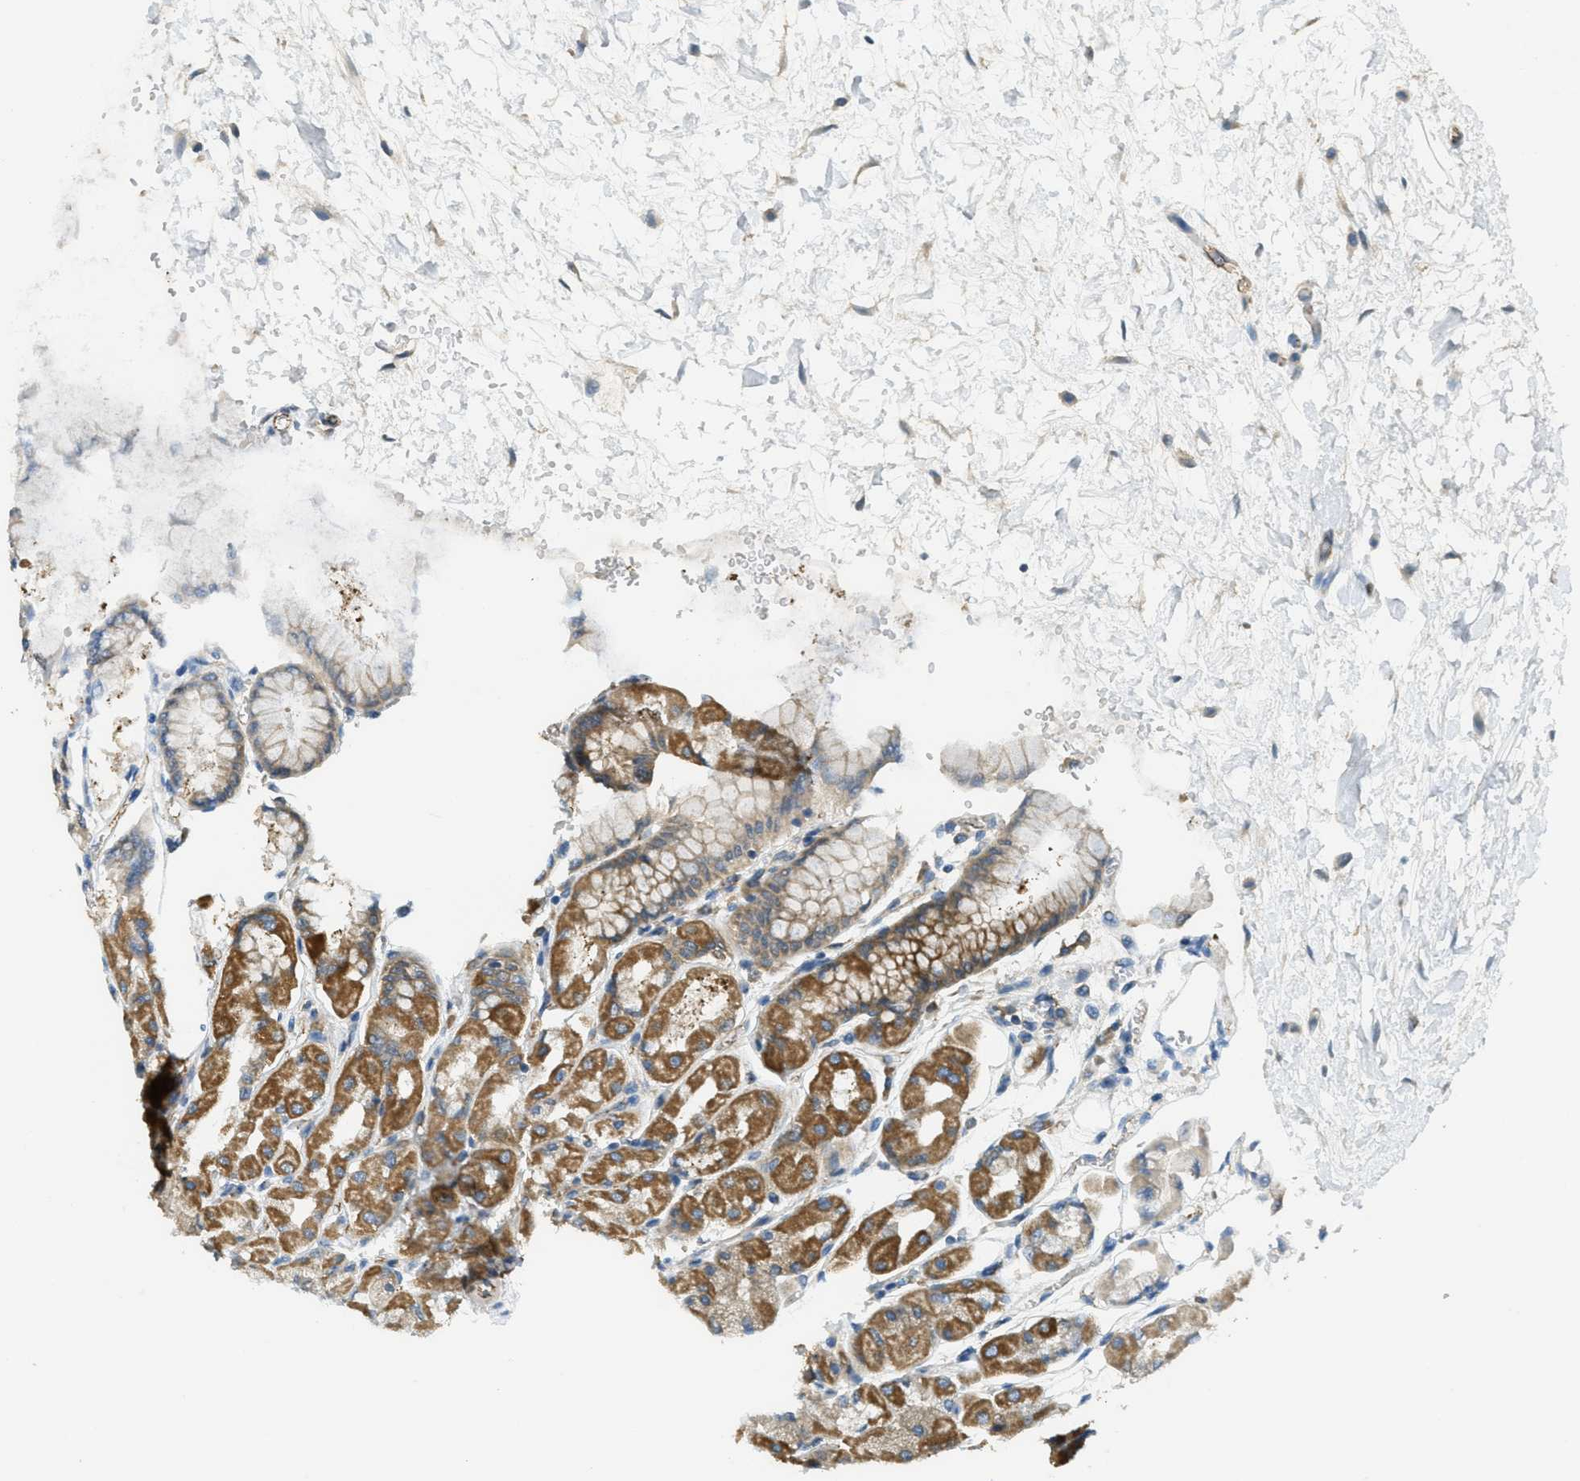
{"staining": {"intensity": "moderate", "quantity": ">75%", "location": "cytoplasmic/membranous"}, "tissue": "stomach", "cell_type": "Glandular cells", "image_type": "normal", "snomed": [{"axis": "morphology", "description": "Normal tissue, NOS"}, {"axis": "topography", "description": "Stomach, upper"}], "caption": "Immunohistochemical staining of normal human stomach reveals >75% levels of moderate cytoplasmic/membranous protein expression in about >75% of glandular cells.", "gene": "JCAD", "patient": {"sex": "female", "age": 56}}